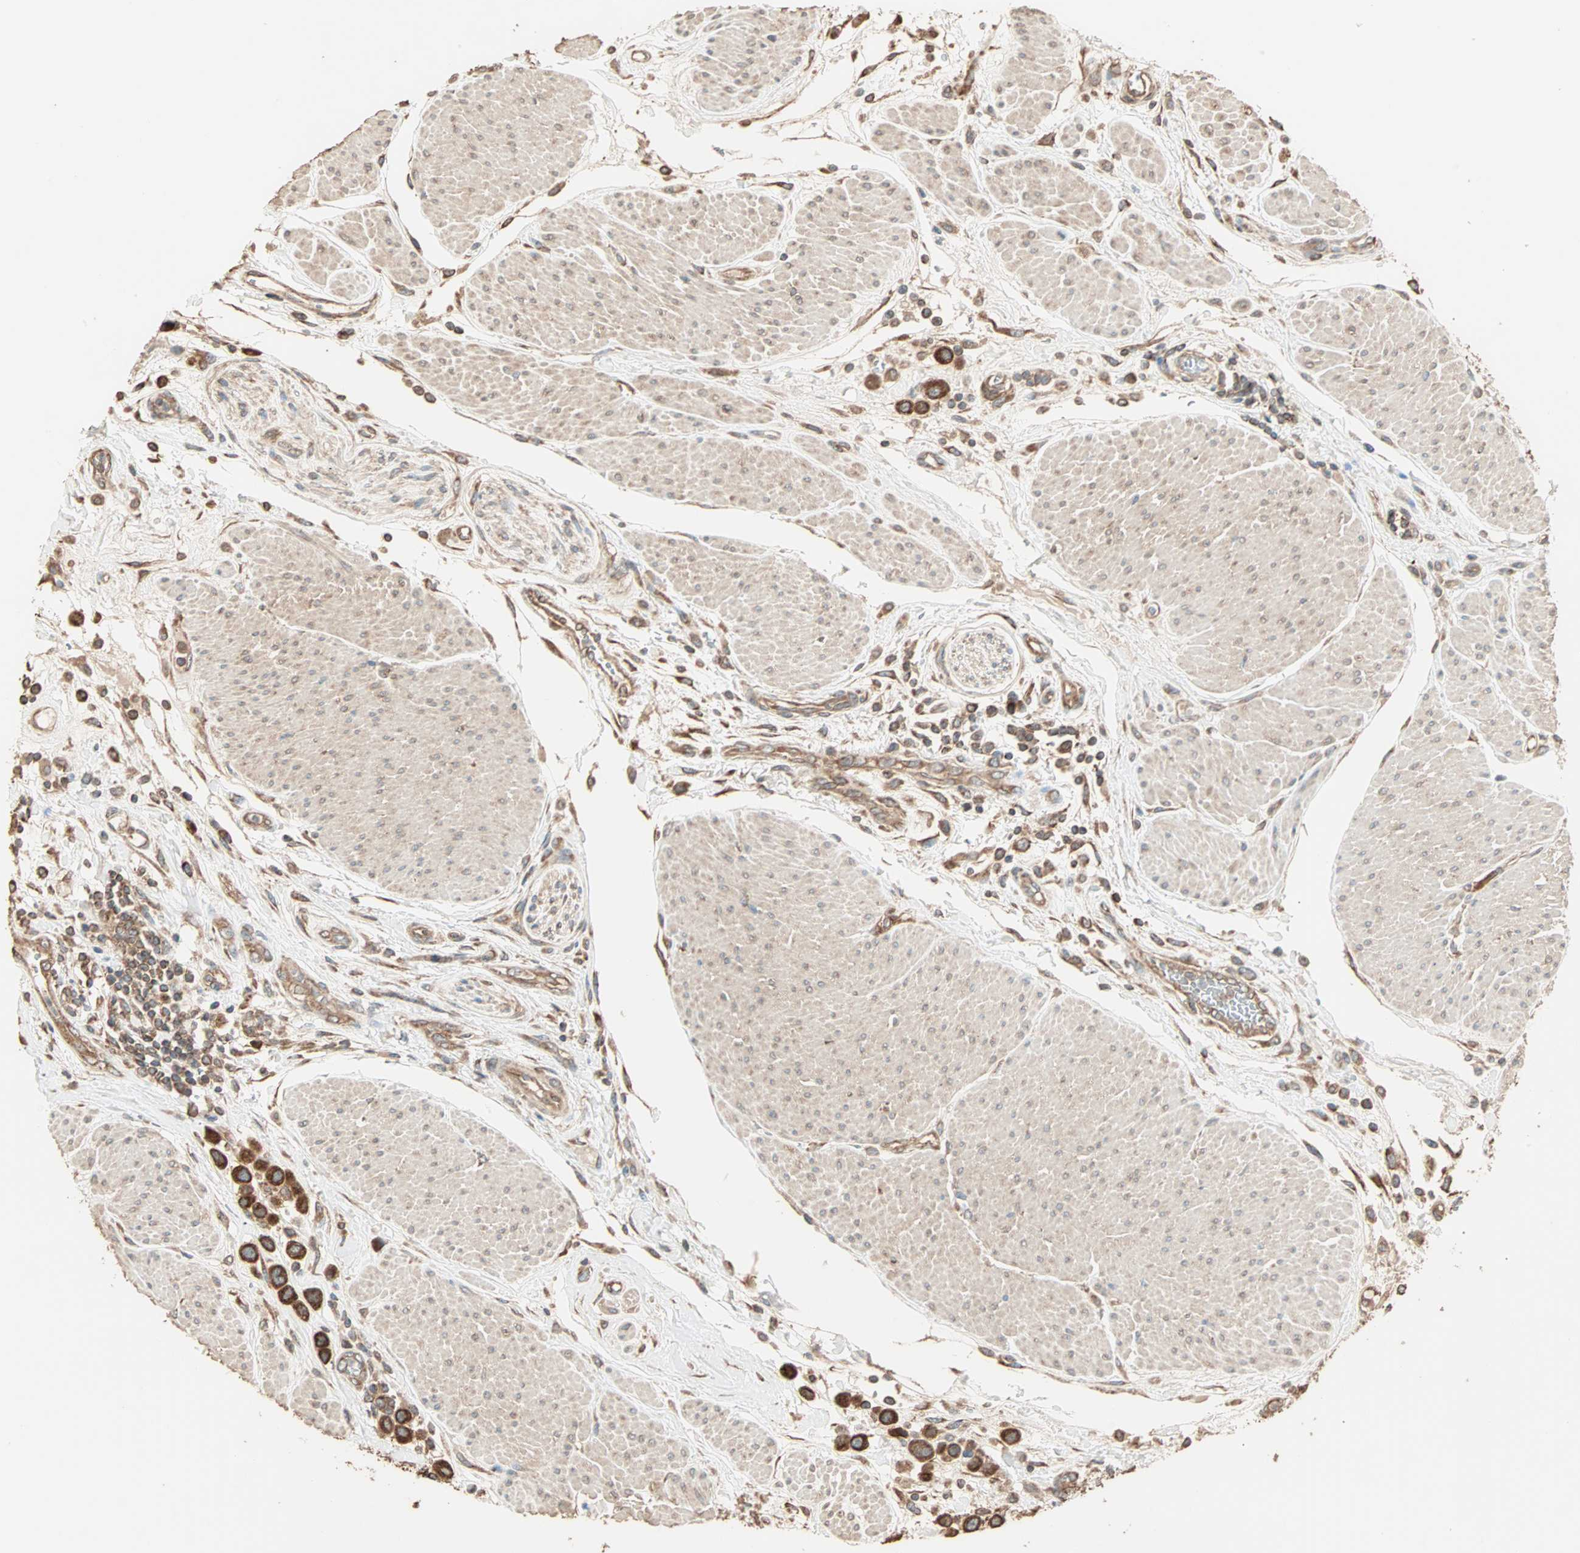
{"staining": {"intensity": "strong", "quantity": ">75%", "location": "cytoplasmic/membranous"}, "tissue": "urothelial cancer", "cell_type": "Tumor cells", "image_type": "cancer", "snomed": [{"axis": "morphology", "description": "Urothelial carcinoma, High grade"}, {"axis": "topography", "description": "Urinary bladder"}], "caption": "Immunohistochemistry (IHC) of high-grade urothelial carcinoma exhibits high levels of strong cytoplasmic/membranous staining in approximately >75% of tumor cells. The staining is performed using DAB brown chromogen to label protein expression. The nuclei are counter-stained blue using hematoxylin.", "gene": "EIF4G2", "patient": {"sex": "male", "age": 50}}